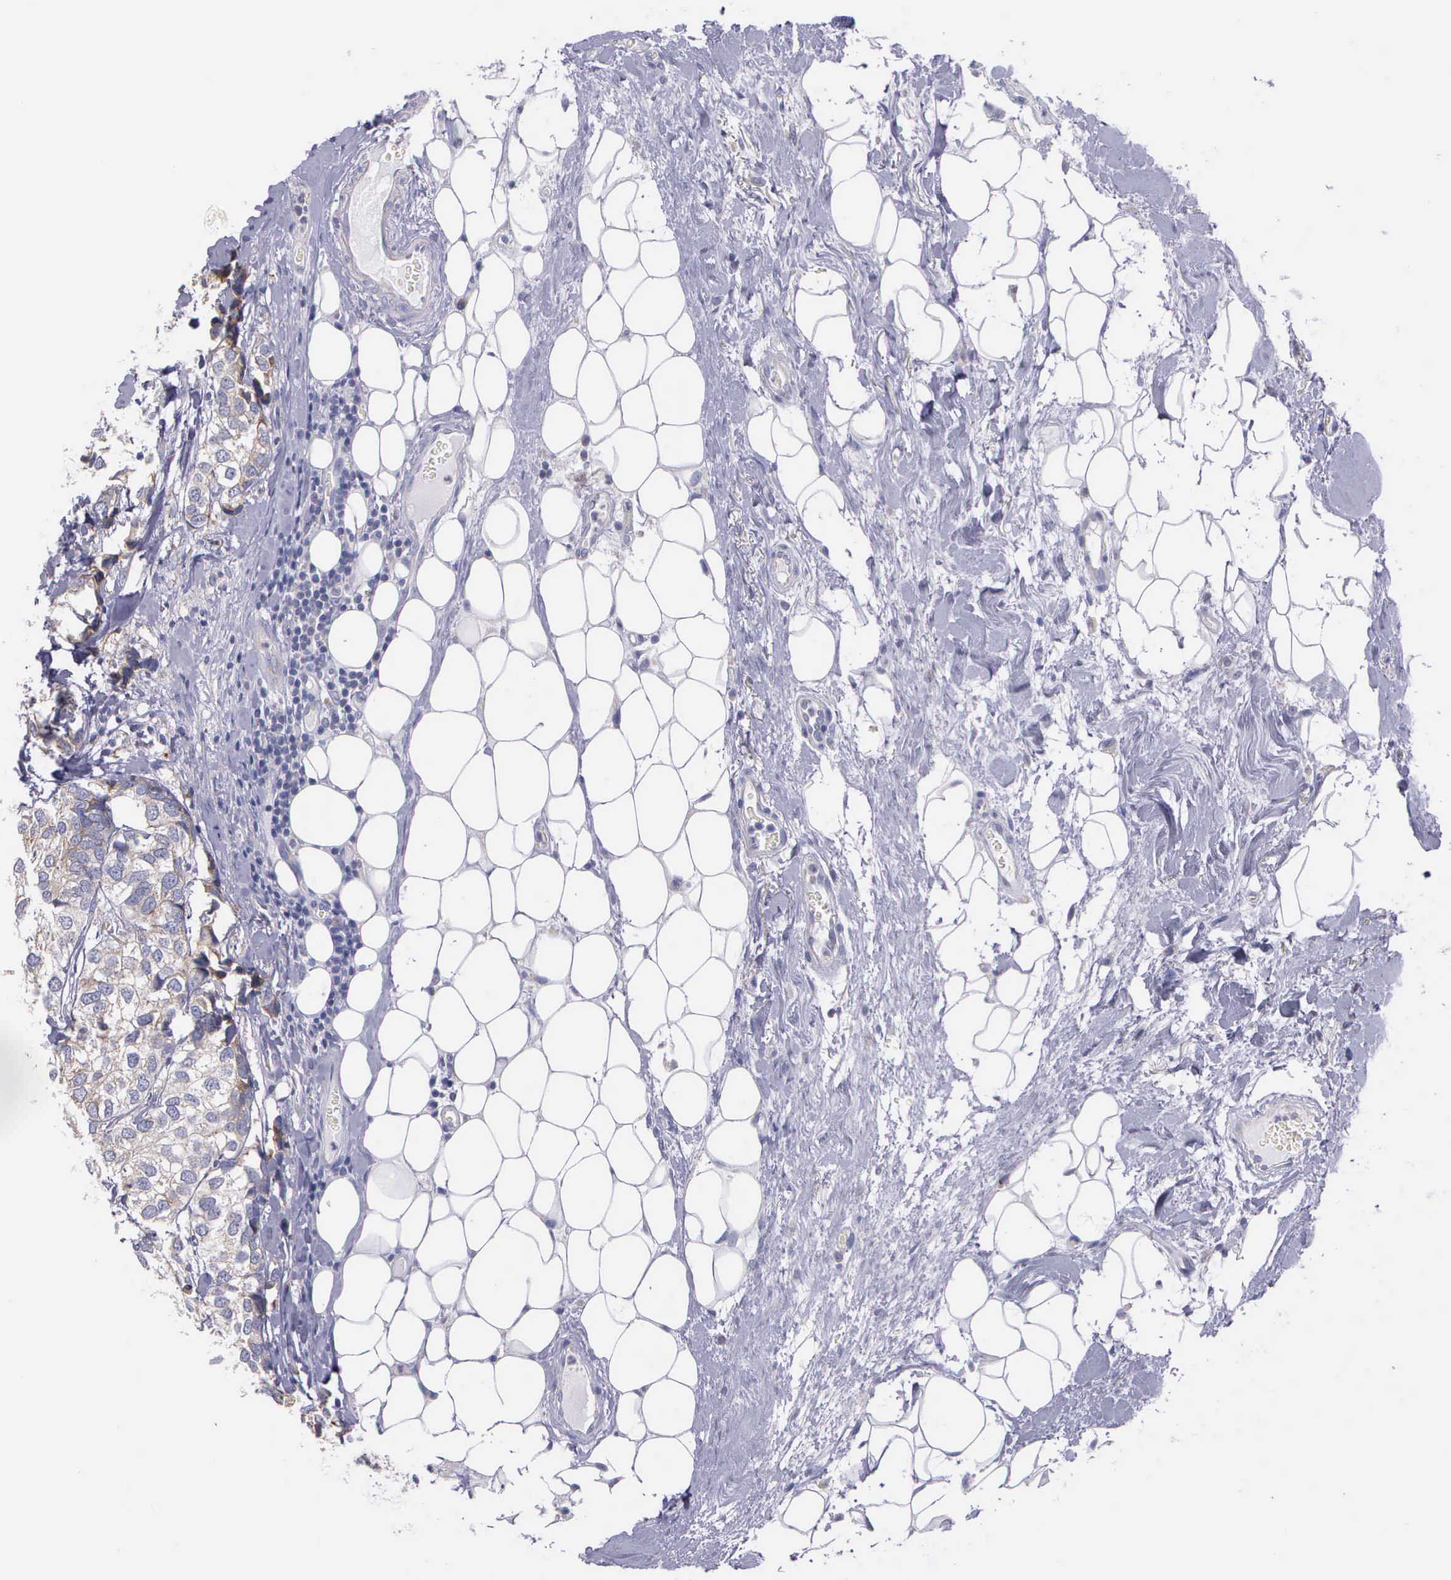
{"staining": {"intensity": "weak", "quantity": "25%-75%", "location": "cytoplasmic/membranous"}, "tissue": "breast cancer", "cell_type": "Tumor cells", "image_type": "cancer", "snomed": [{"axis": "morphology", "description": "Duct carcinoma"}, {"axis": "topography", "description": "Breast"}], "caption": "The image demonstrates a brown stain indicating the presence of a protein in the cytoplasmic/membranous of tumor cells in breast infiltrating ductal carcinoma. Nuclei are stained in blue.", "gene": "MIA2", "patient": {"sex": "female", "age": 68}}